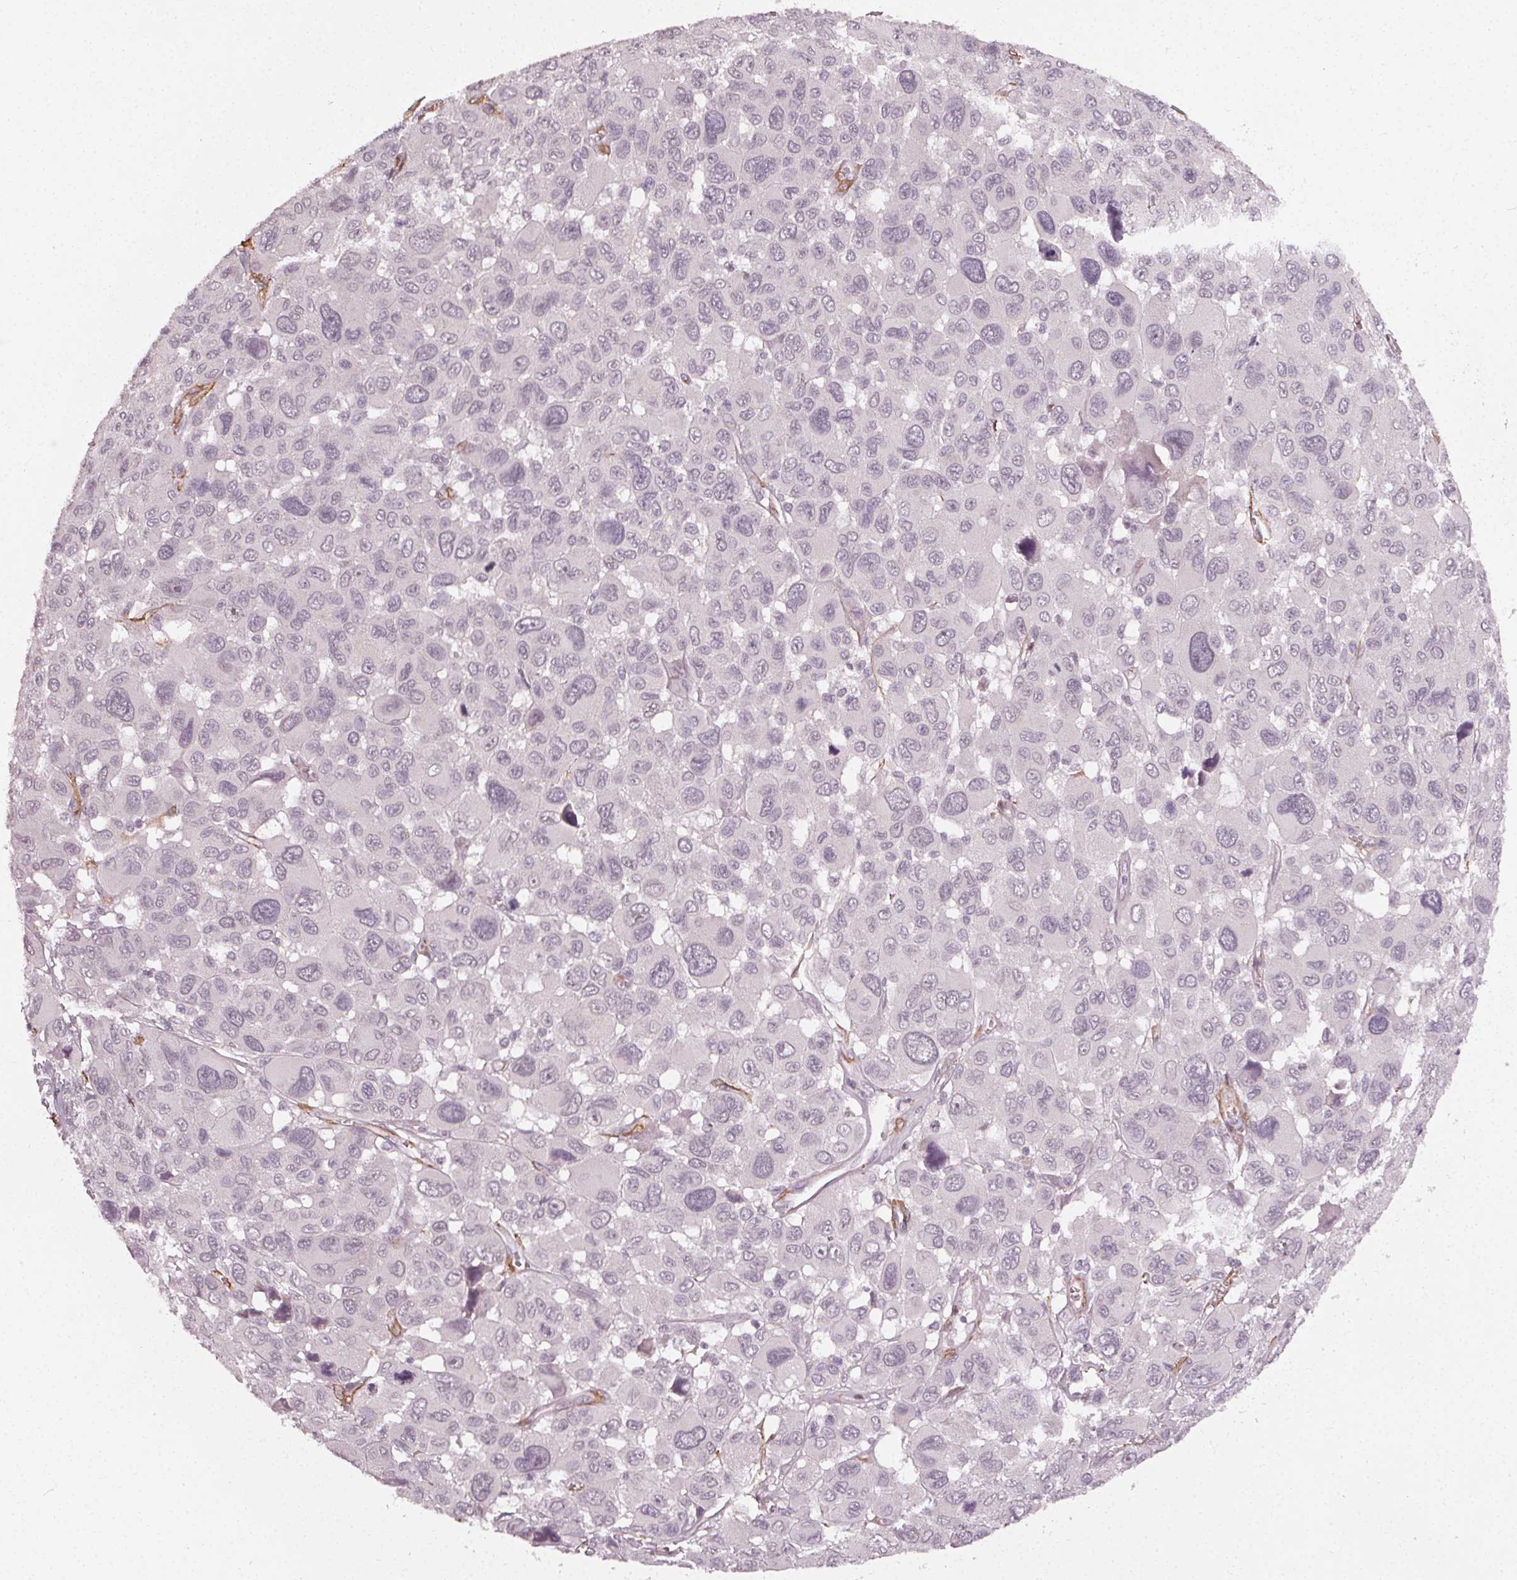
{"staining": {"intensity": "negative", "quantity": "none", "location": "none"}, "tissue": "melanoma", "cell_type": "Tumor cells", "image_type": "cancer", "snomed": [{"axis": "morphology", "description": "Malignant melanoma, NOS"}, {"axis": "topography", "description": "Skin"}], "caption": "Tumor cells are negative for brown protein staining in malignant melanoma.", "gene": "PKP1", "patient": {"sex": "female", "age": 66}}